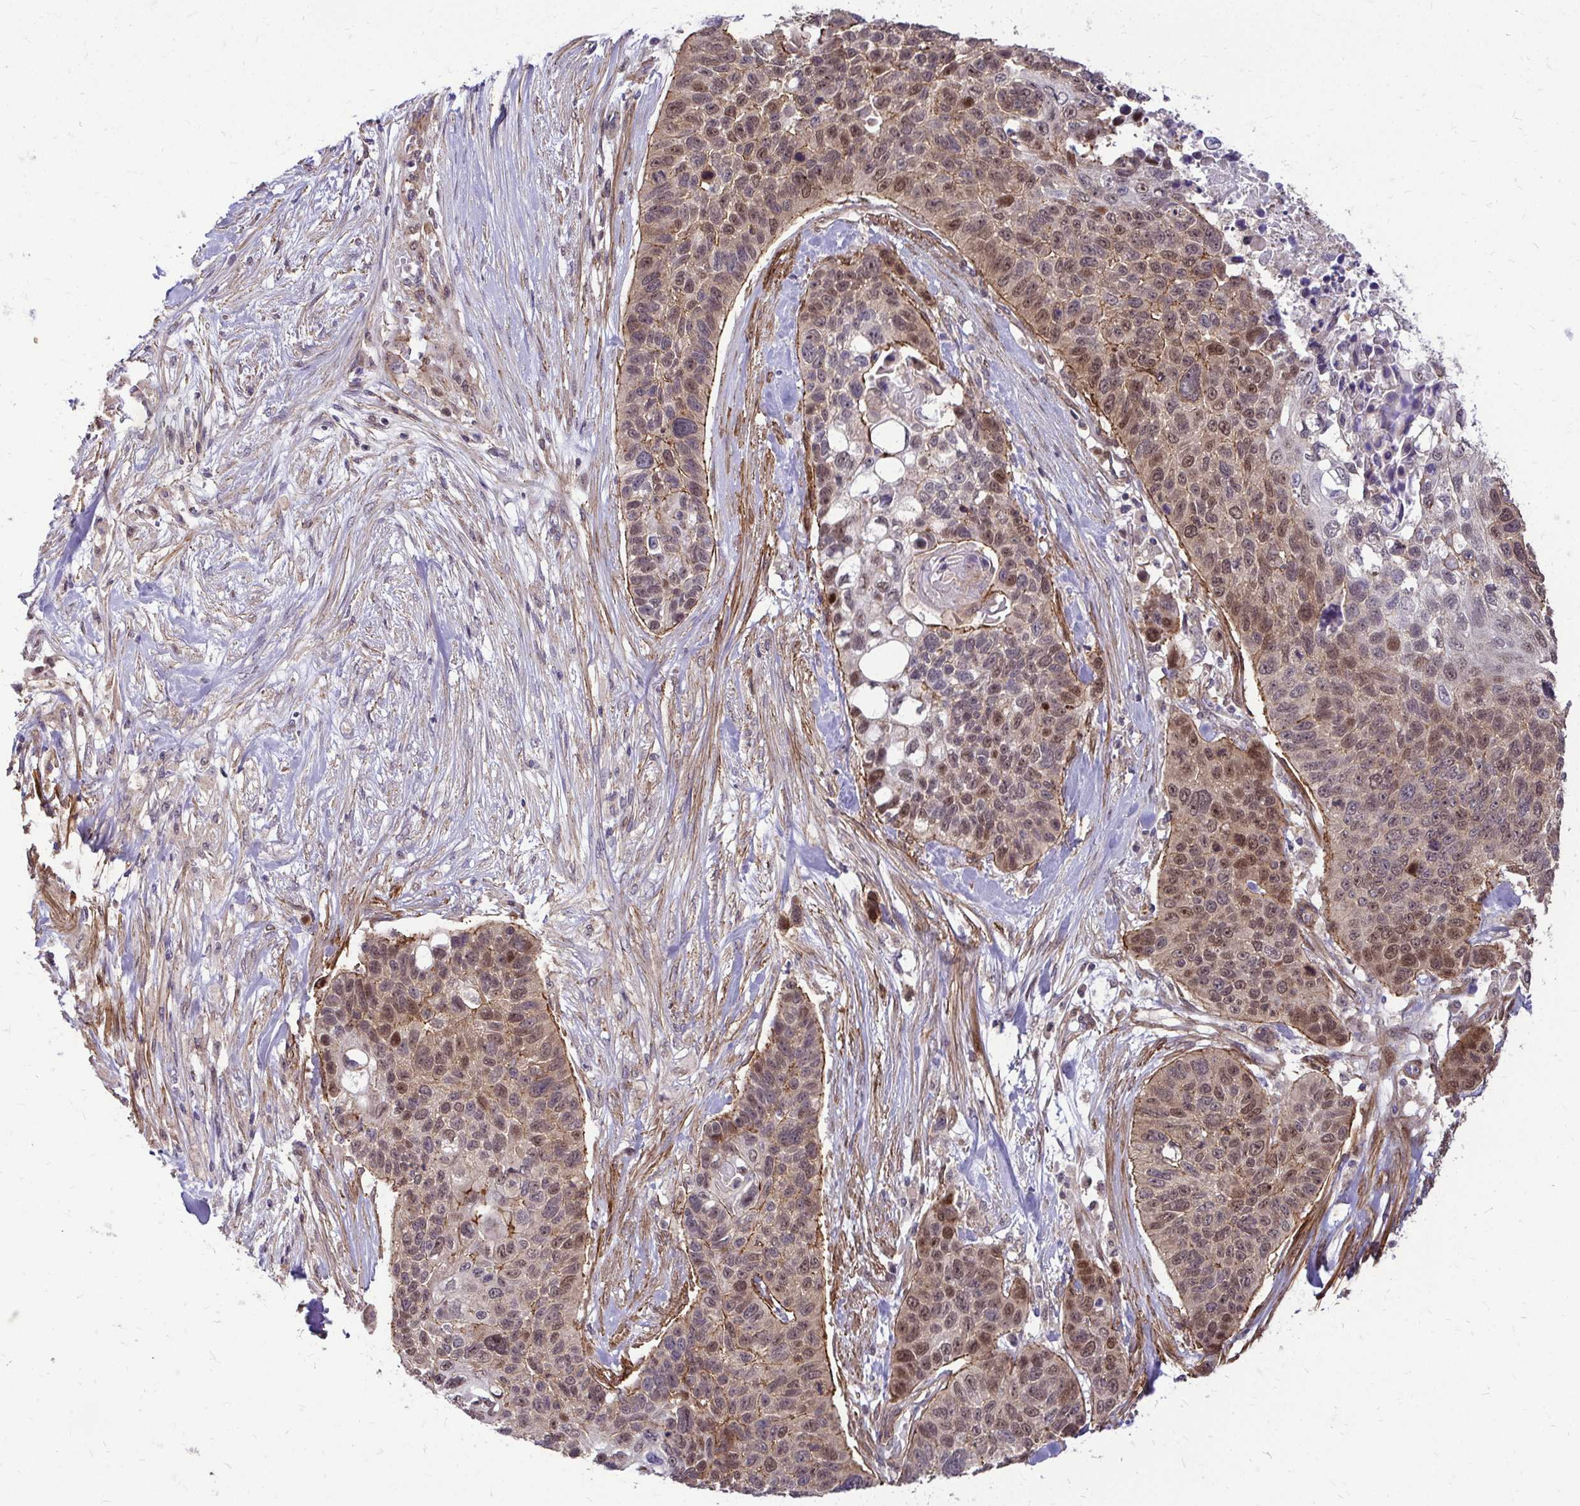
{"staining": {"intensity": "moderate", "quantity": ">75%", "location": "cytoplasmic/membranous,nuclear"}, "tissue": "lung cancer", "cell_type": "Tumor cells", "image_type": "cancer", "snomed": [{"axis": "morphology", "description": "Squamous cell carcinoma, NOS"}, {"axis": "topography", "description": "Lung"}], "caption": "A photomicrograph of human squamous cell carcinoma (lung) stained for a protein exhibits moderate cytoplasmic/membranous and nuclear brown staining in tumor cells.", "gene": "TRIP6", "patient": {"sex": "male", "age": 62}}